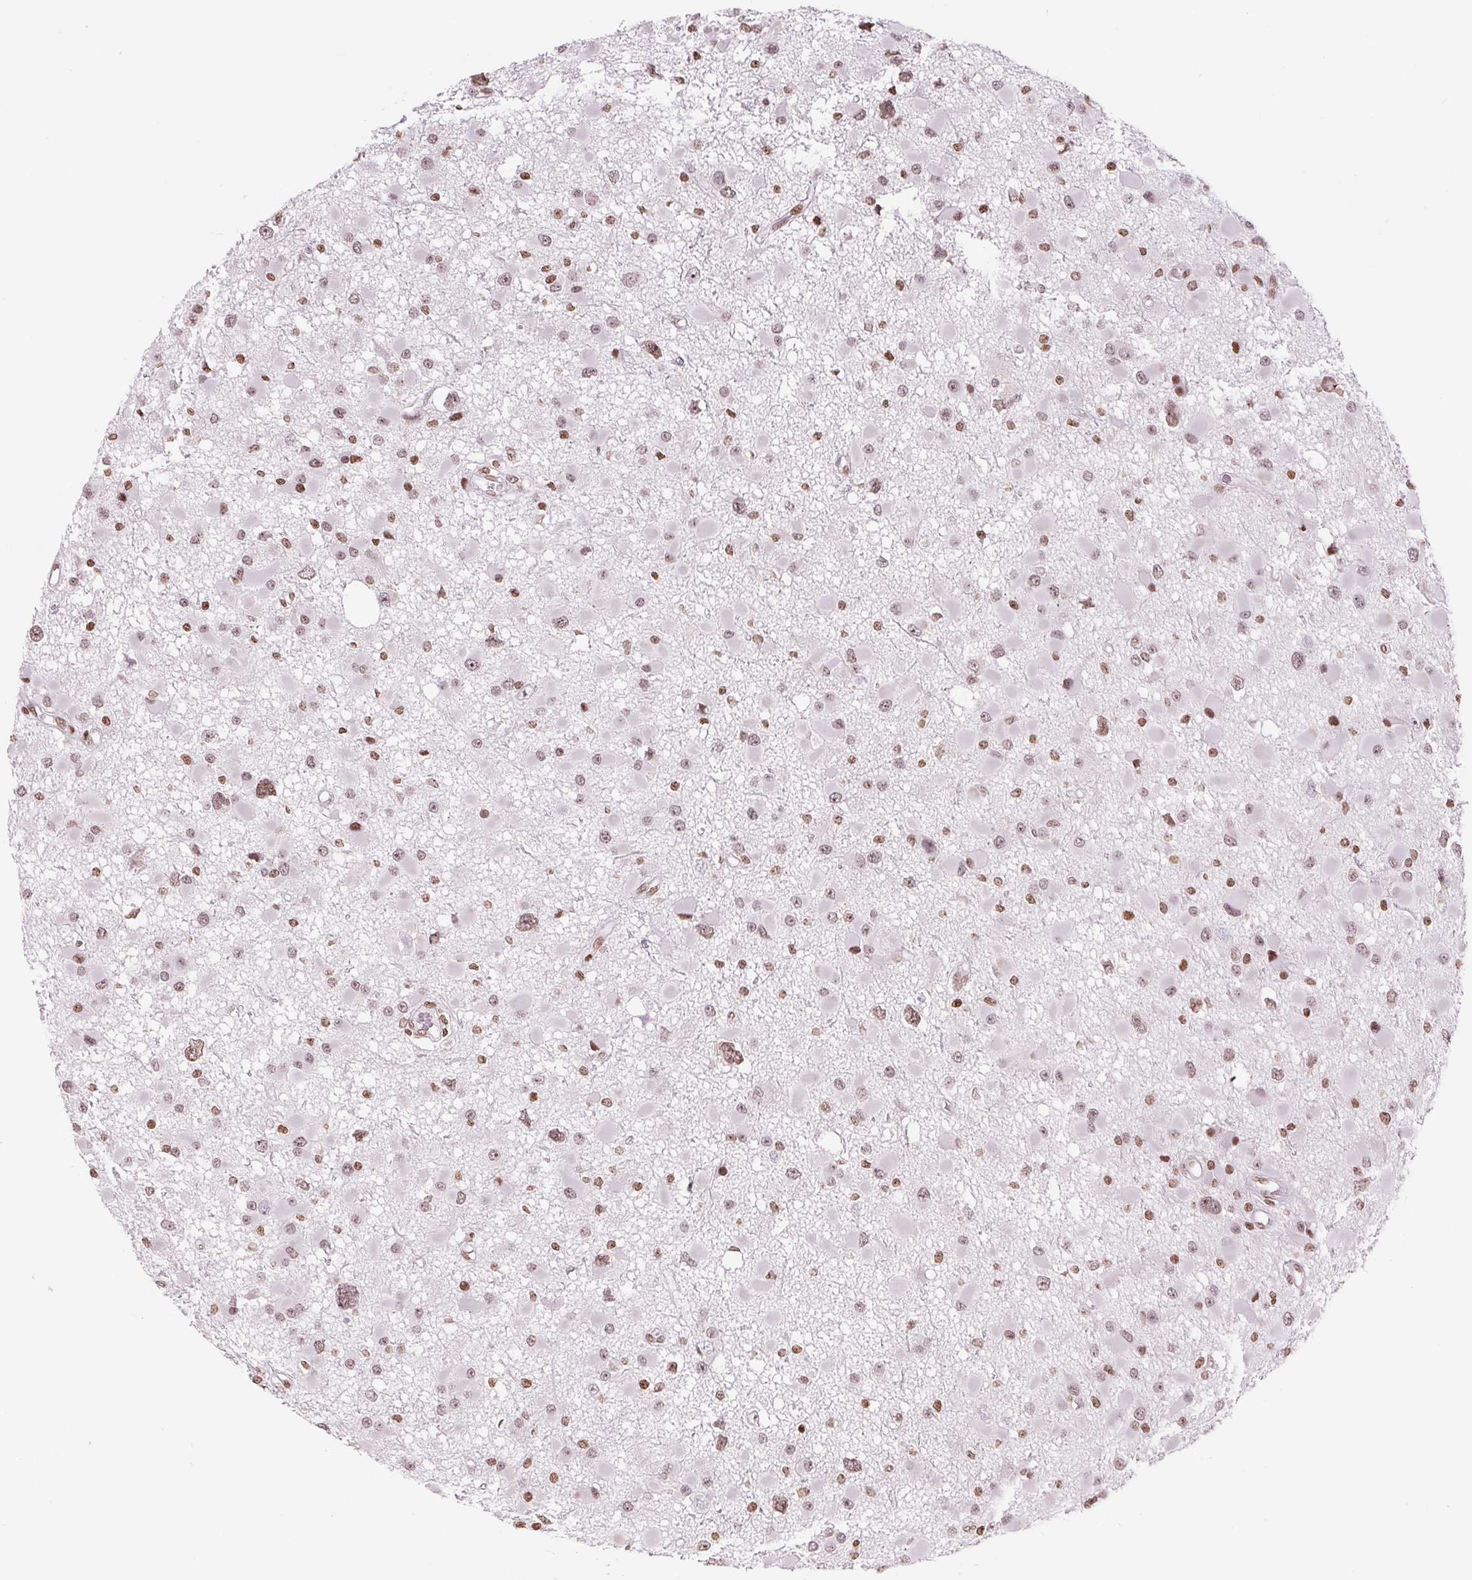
{"staining": {"intensity": "moderate", "quantity": ">75%", "location": "nuclear"}, "tissue": "glioma", "cell_type": "Tumor cells", "image_type": "cancer", "snomed": [{"axis": "morphology", "description": "Glioma, malignant, High grade"}, {"axis": "topography", "description": "Brain"}], "caption": "Immunohistochemical staining of malignant glioma (high-grade) demonstrates medium levels of moderate nuclear protein positivity in about >75% of tumor cells.", "gene": "SMIM12", "patient": {"sex": "male", "age": 54}}